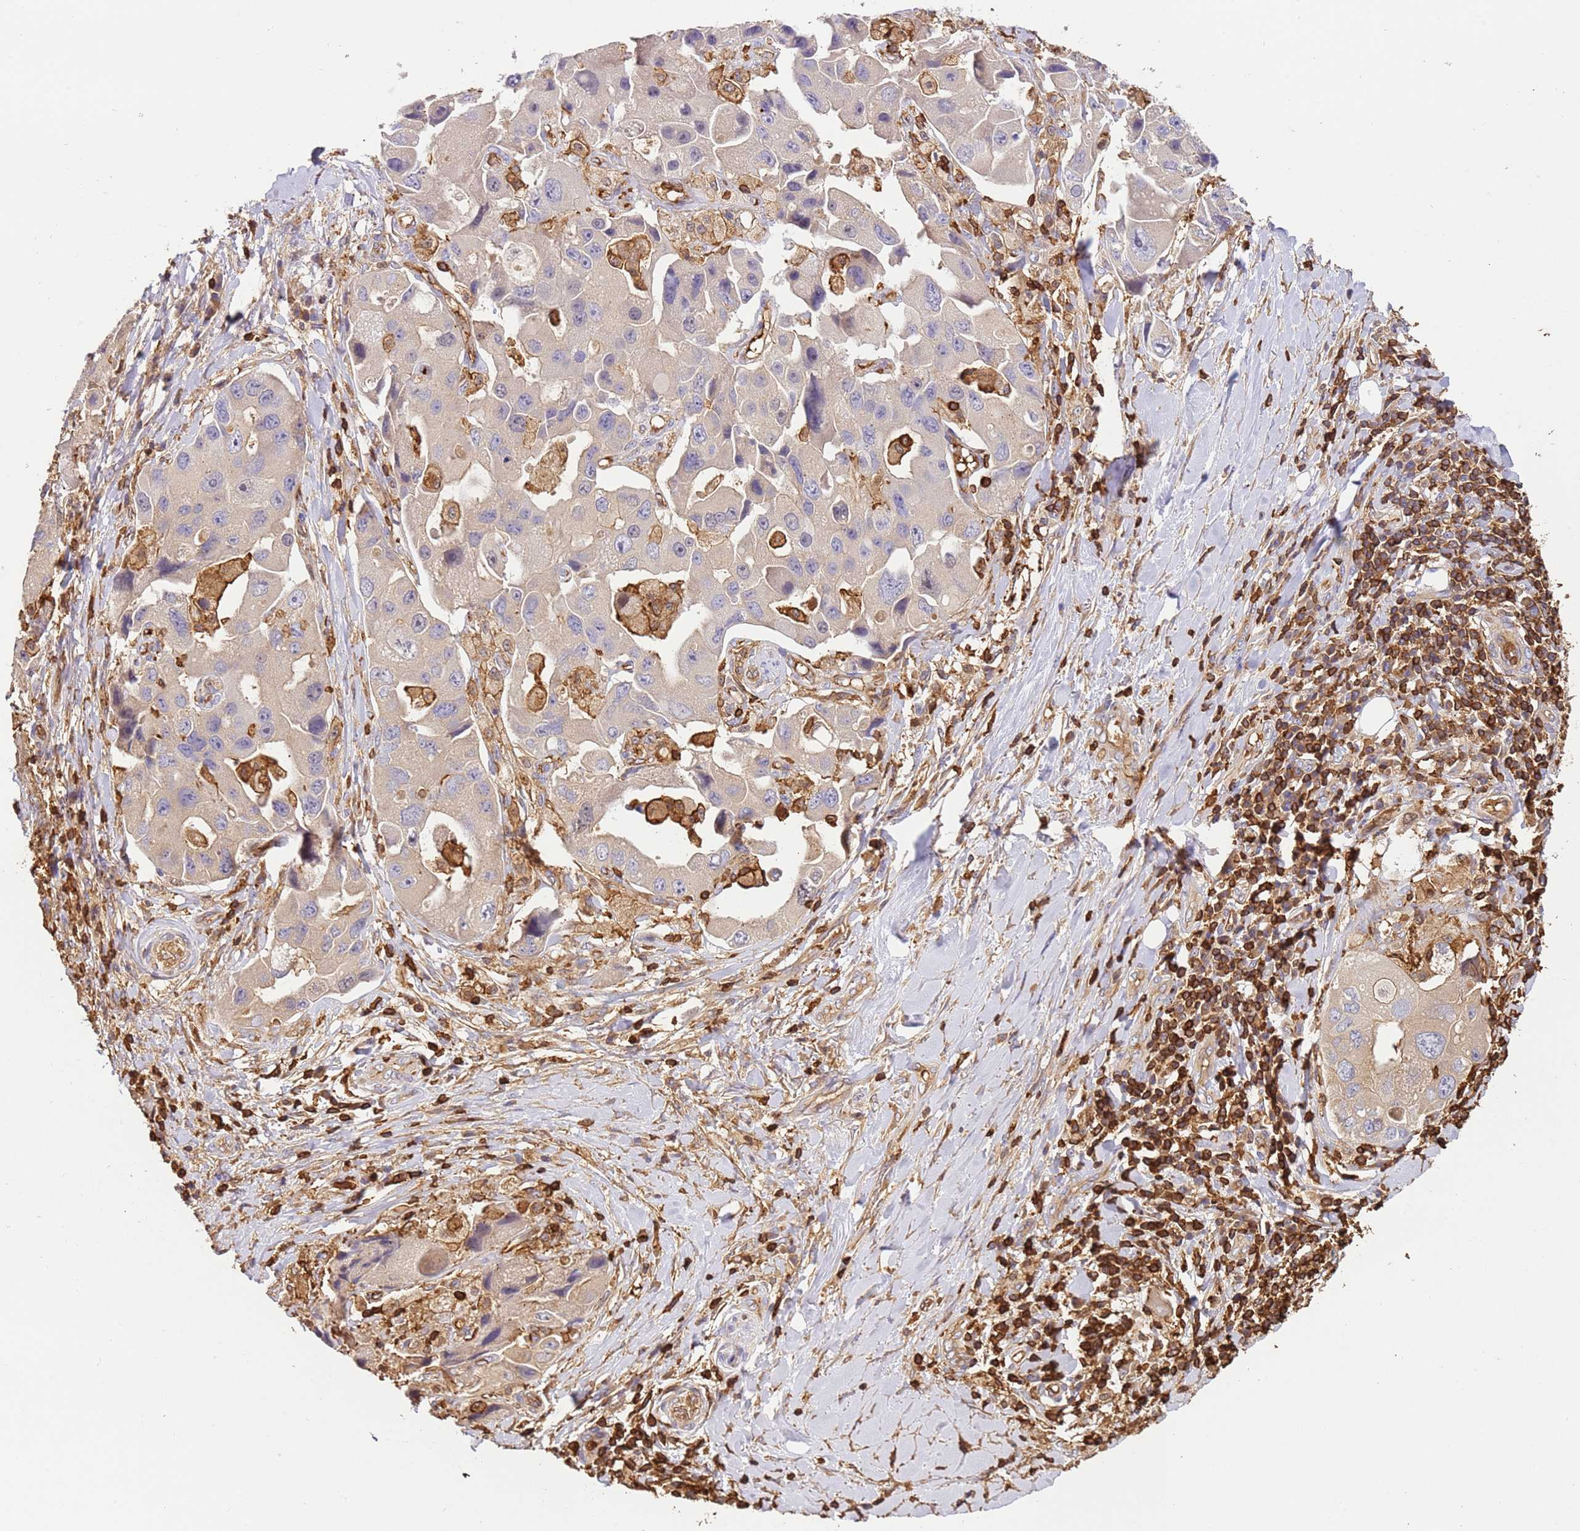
{"staining": {"intensity": "weak", "quantity": "<25%", "location": "cytoplasmic/membranous"}, "tissue": "lung cancer", "cell_type": "Tumor cells", "image_type": "cancer", "snomed": [{"axis": "morphology", "description": "Adenocarcinoma, NOS"}, {"axis": "topography", "description": "Lung"}], "caption": "This image is of lung cancer stained with immunohistochemistry to label a protein in brown with the nuclei are counter-stained blue. There is no positivity in tumor cells.", "gene": "OR6P1", "patient": {"sex": "female", "age": 54}}